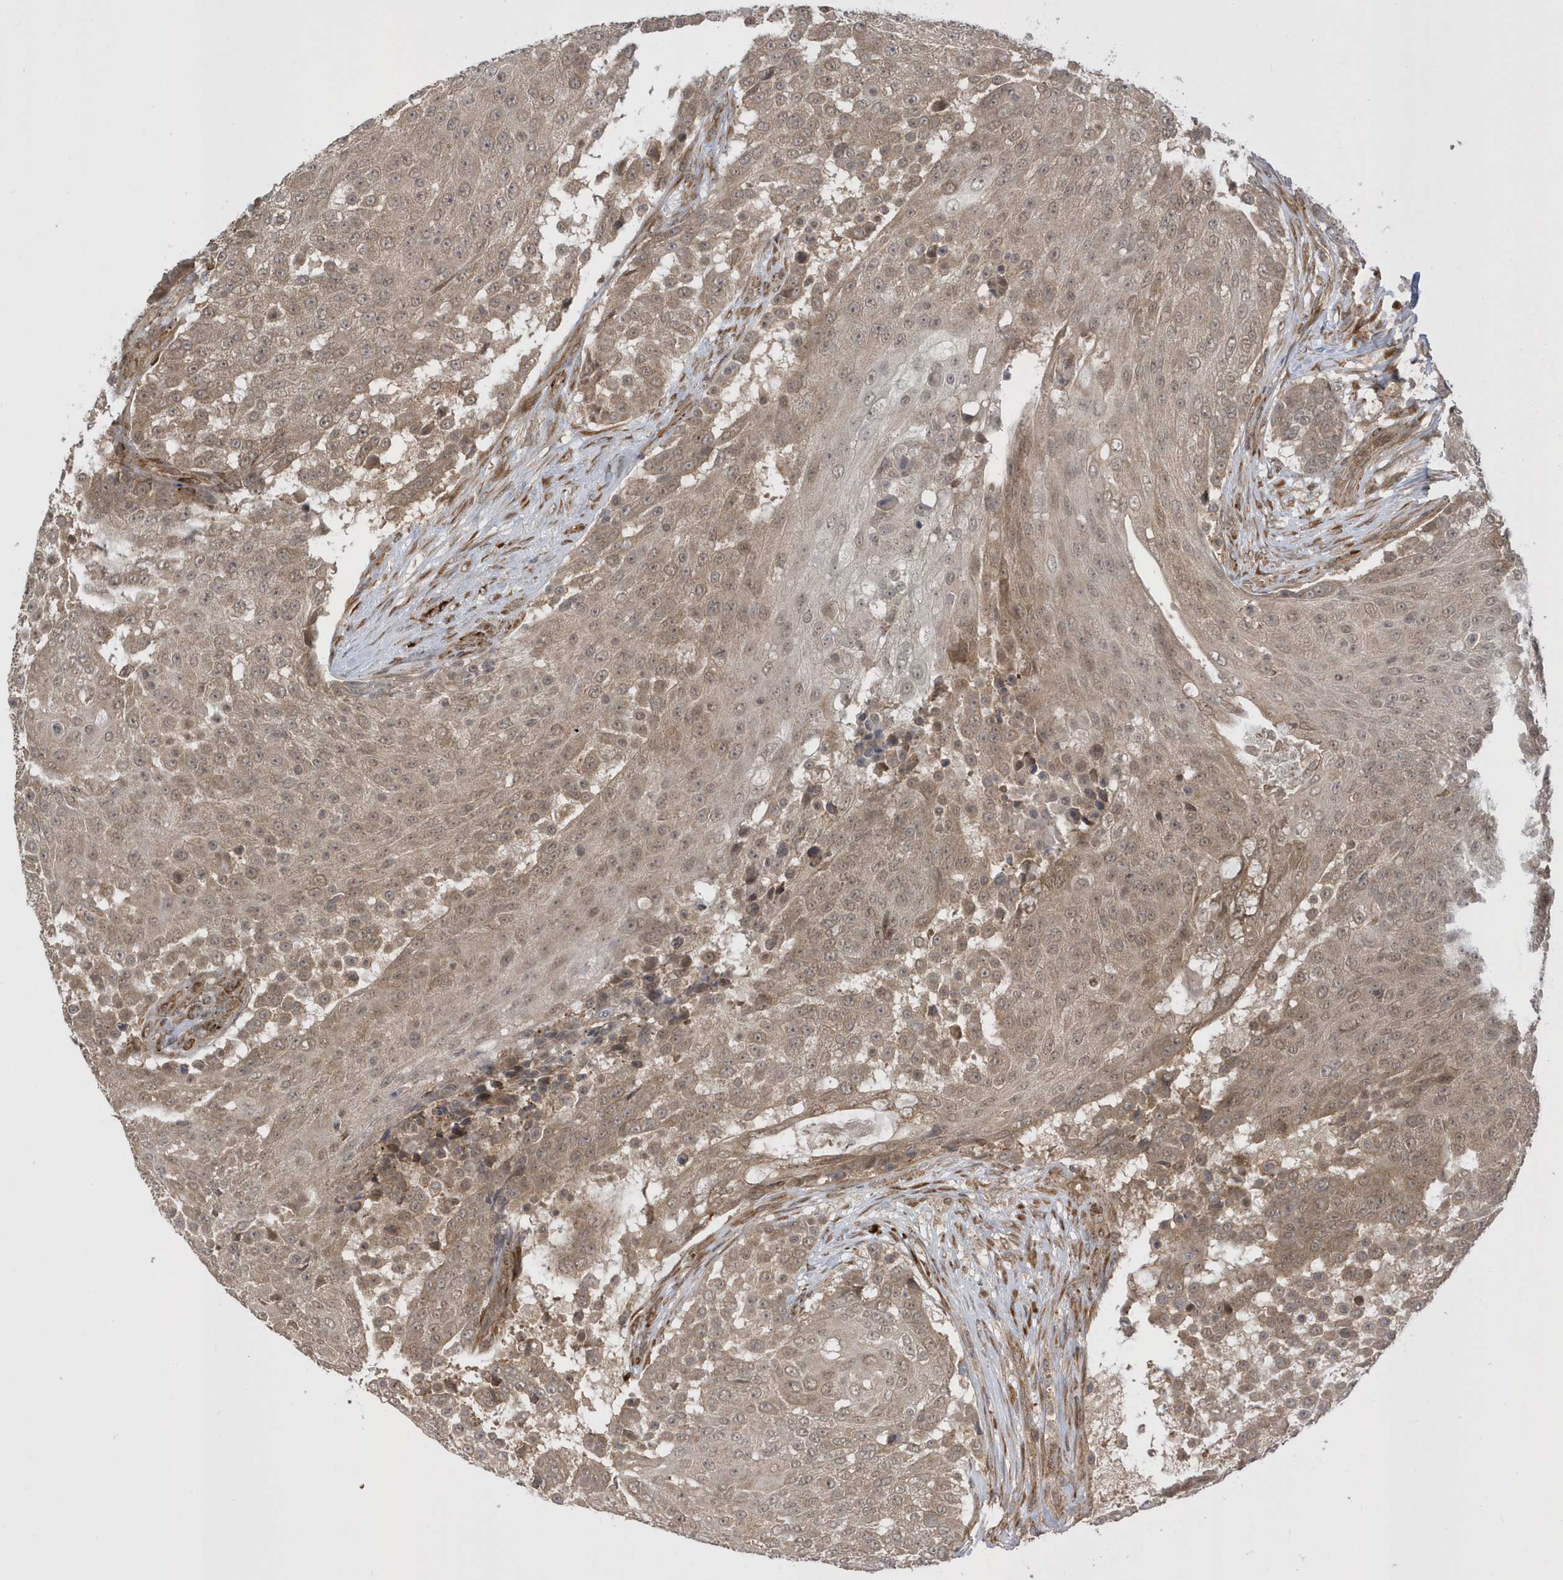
{"staining": {"intensity": "moderate", "quantity": ">75%", "location": "cytoplasmic/membranous,nuclear"}, "tissue": "urothelial cancer", "cell_type": "Tumor cells", "image_type": "cancer", "snomed": [{"axis": "morphology", "description": "Urothelial carcinoma, High grade"}, {"axis": "topography", "description": "Urinary bladder"}], "caption": "Moderate cytoplasmic/membranous and nuclear expression is present in approximately >75% of tumor cells in urothelial cancer.", "gene": "METTL21A", "patient": {"sex": "female", "age": 63}}